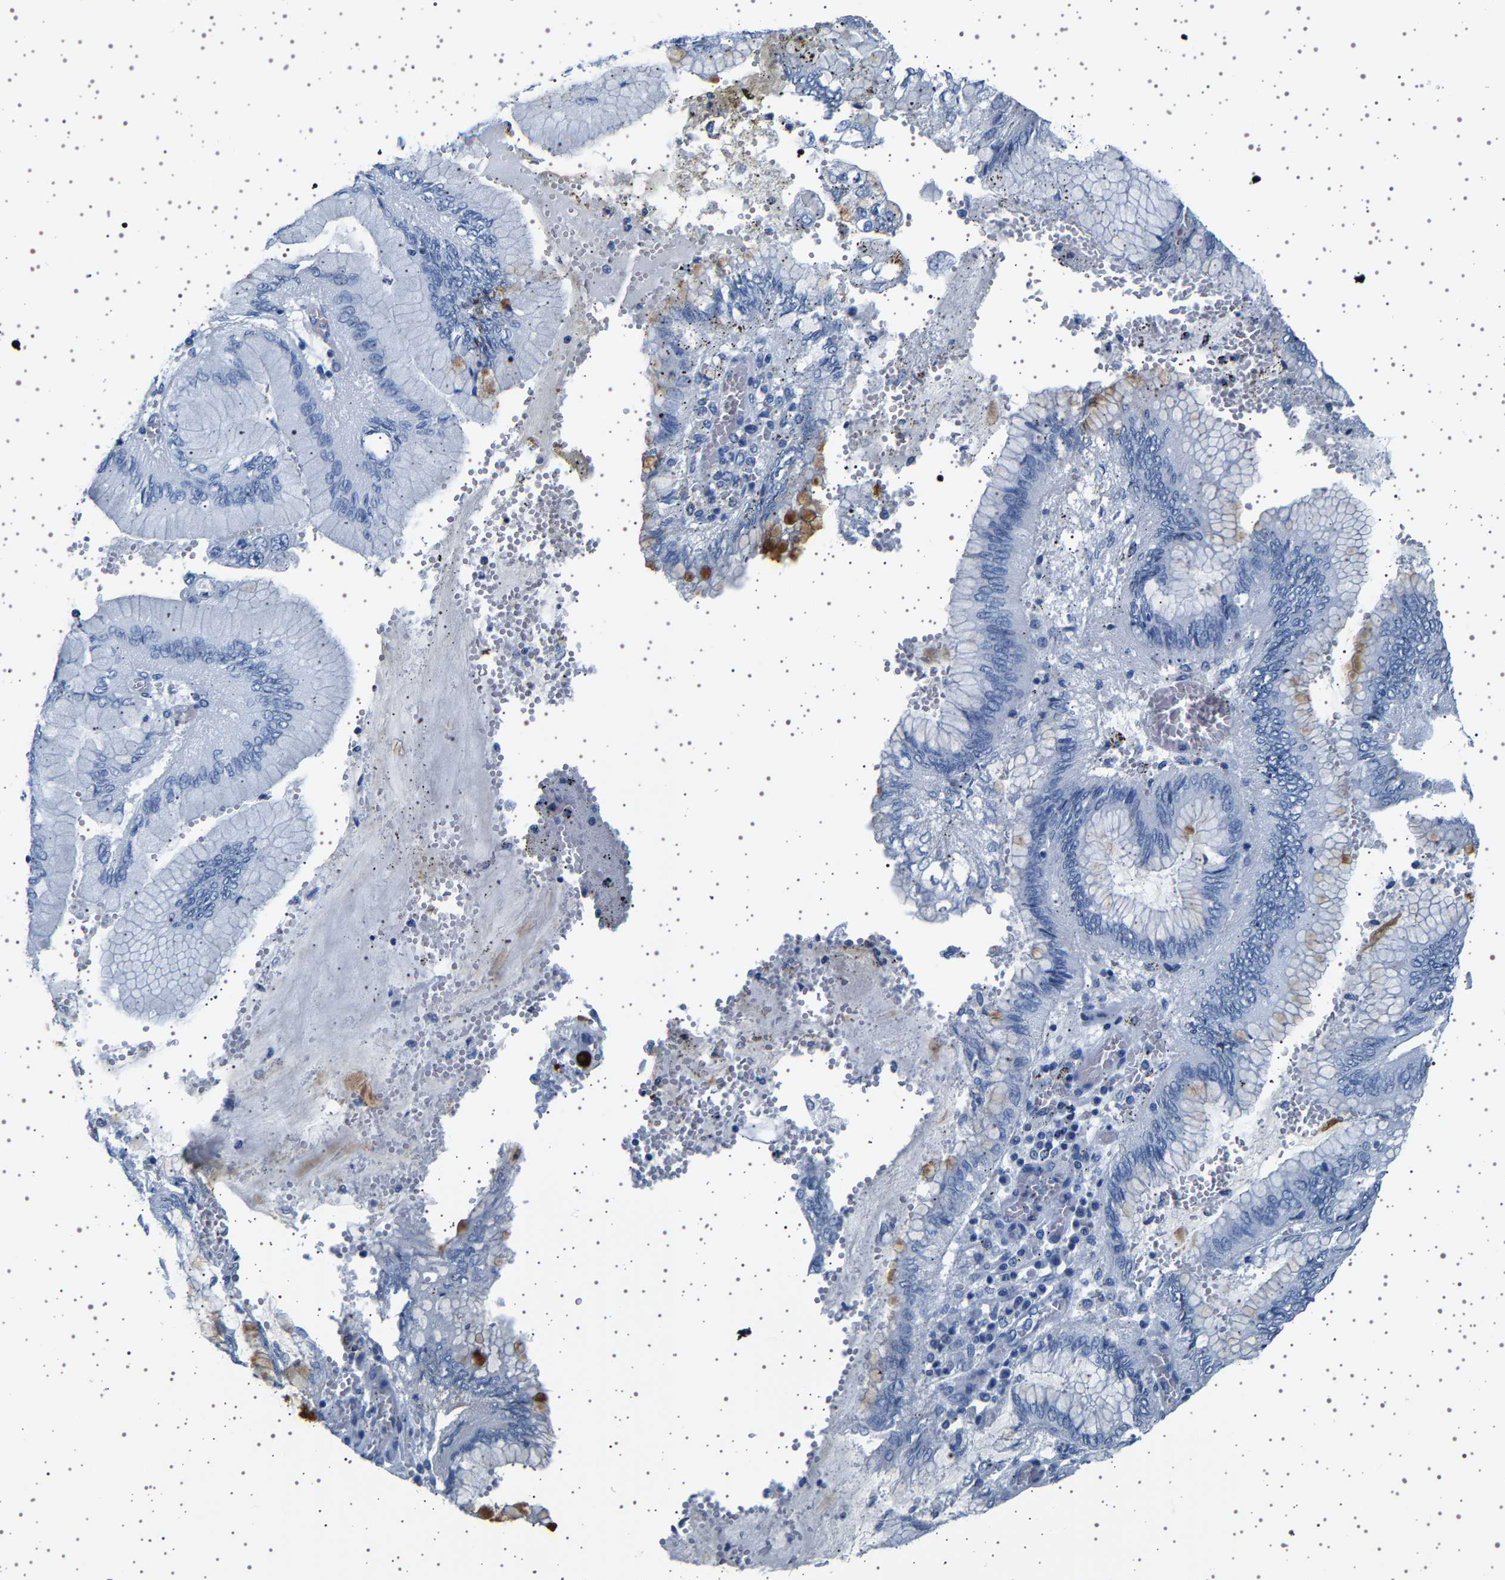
{"staining": {"intensity": "negative", "quantity": "none", "location": "none"}, "tissue": "stomach cancer", "cell_type": "Tumor cells", "image_type": "cancer", "snomed": [{"axis": "morphology", "description": "Normal tissue, NOS"}, {"axis": "morphology", "description": "Adenocarcinoma, NOS"}, {"axis": "topography", "description": "Stomach, upper"}, {"axis": "topography", "description": "Stomach"}], "caption": "An image of human adenocarcinoma (stomach) is negative for staining in tumor cells.", "gene": "TFF3", "patient": {"sex": "male", "age": 76}}